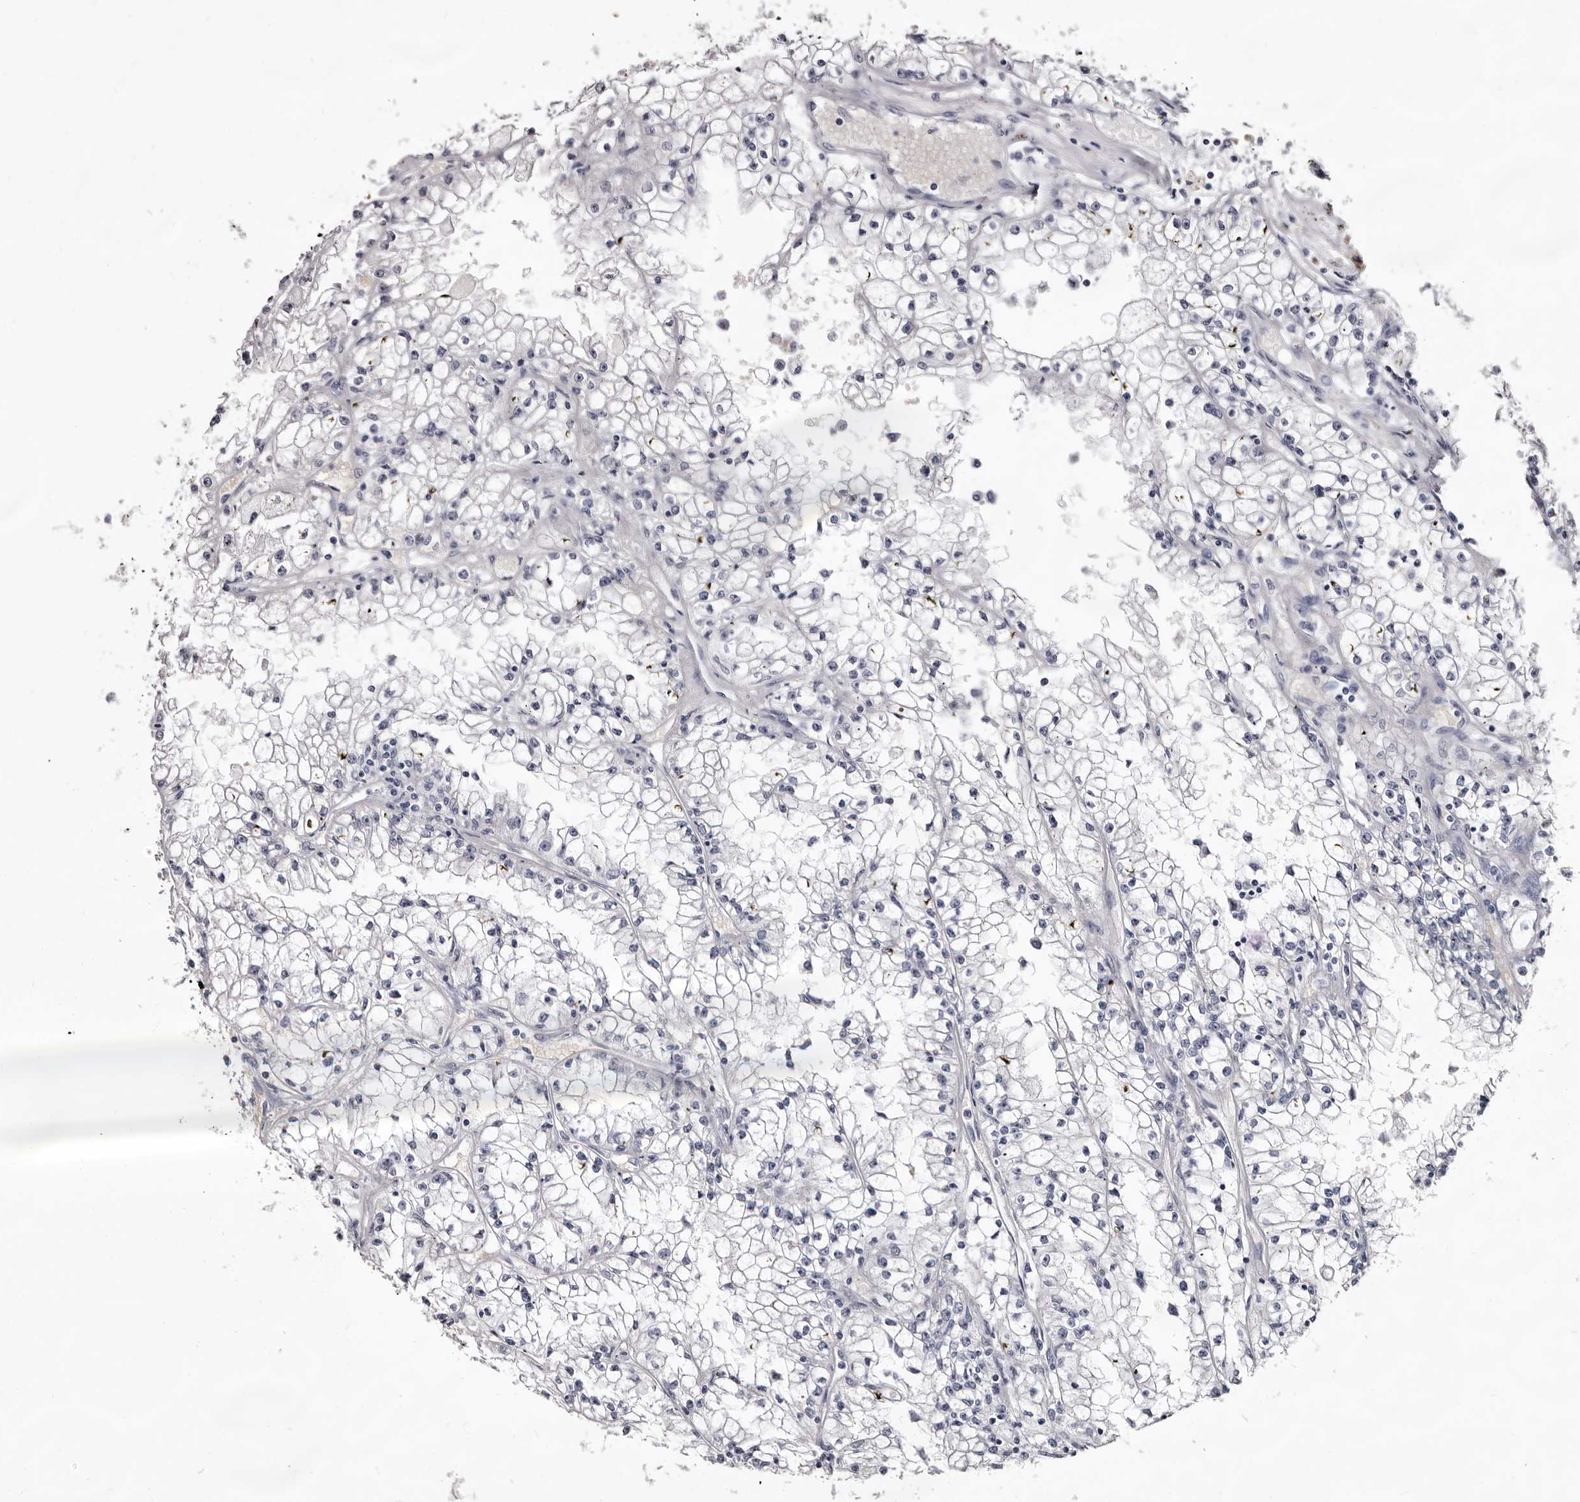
{"staining": {"intensity": "negative", "quantity": "none", "location": "none"}, "tissue": "renal cancer", "cell_type": "Tumor cells", "image_type": "cancer", "snomed": [{"axis": "morphology", "description": "Adenocarcinoma, NOS"}, {"axis": "topography", "description": "Kidney"}], "caption": "This is an IHC histopathology image of human adenocarcinoma (renal). There is no expression in tumor cells.", "gene": "BPGM", "patient": {"sex": "male", "age": 56}}